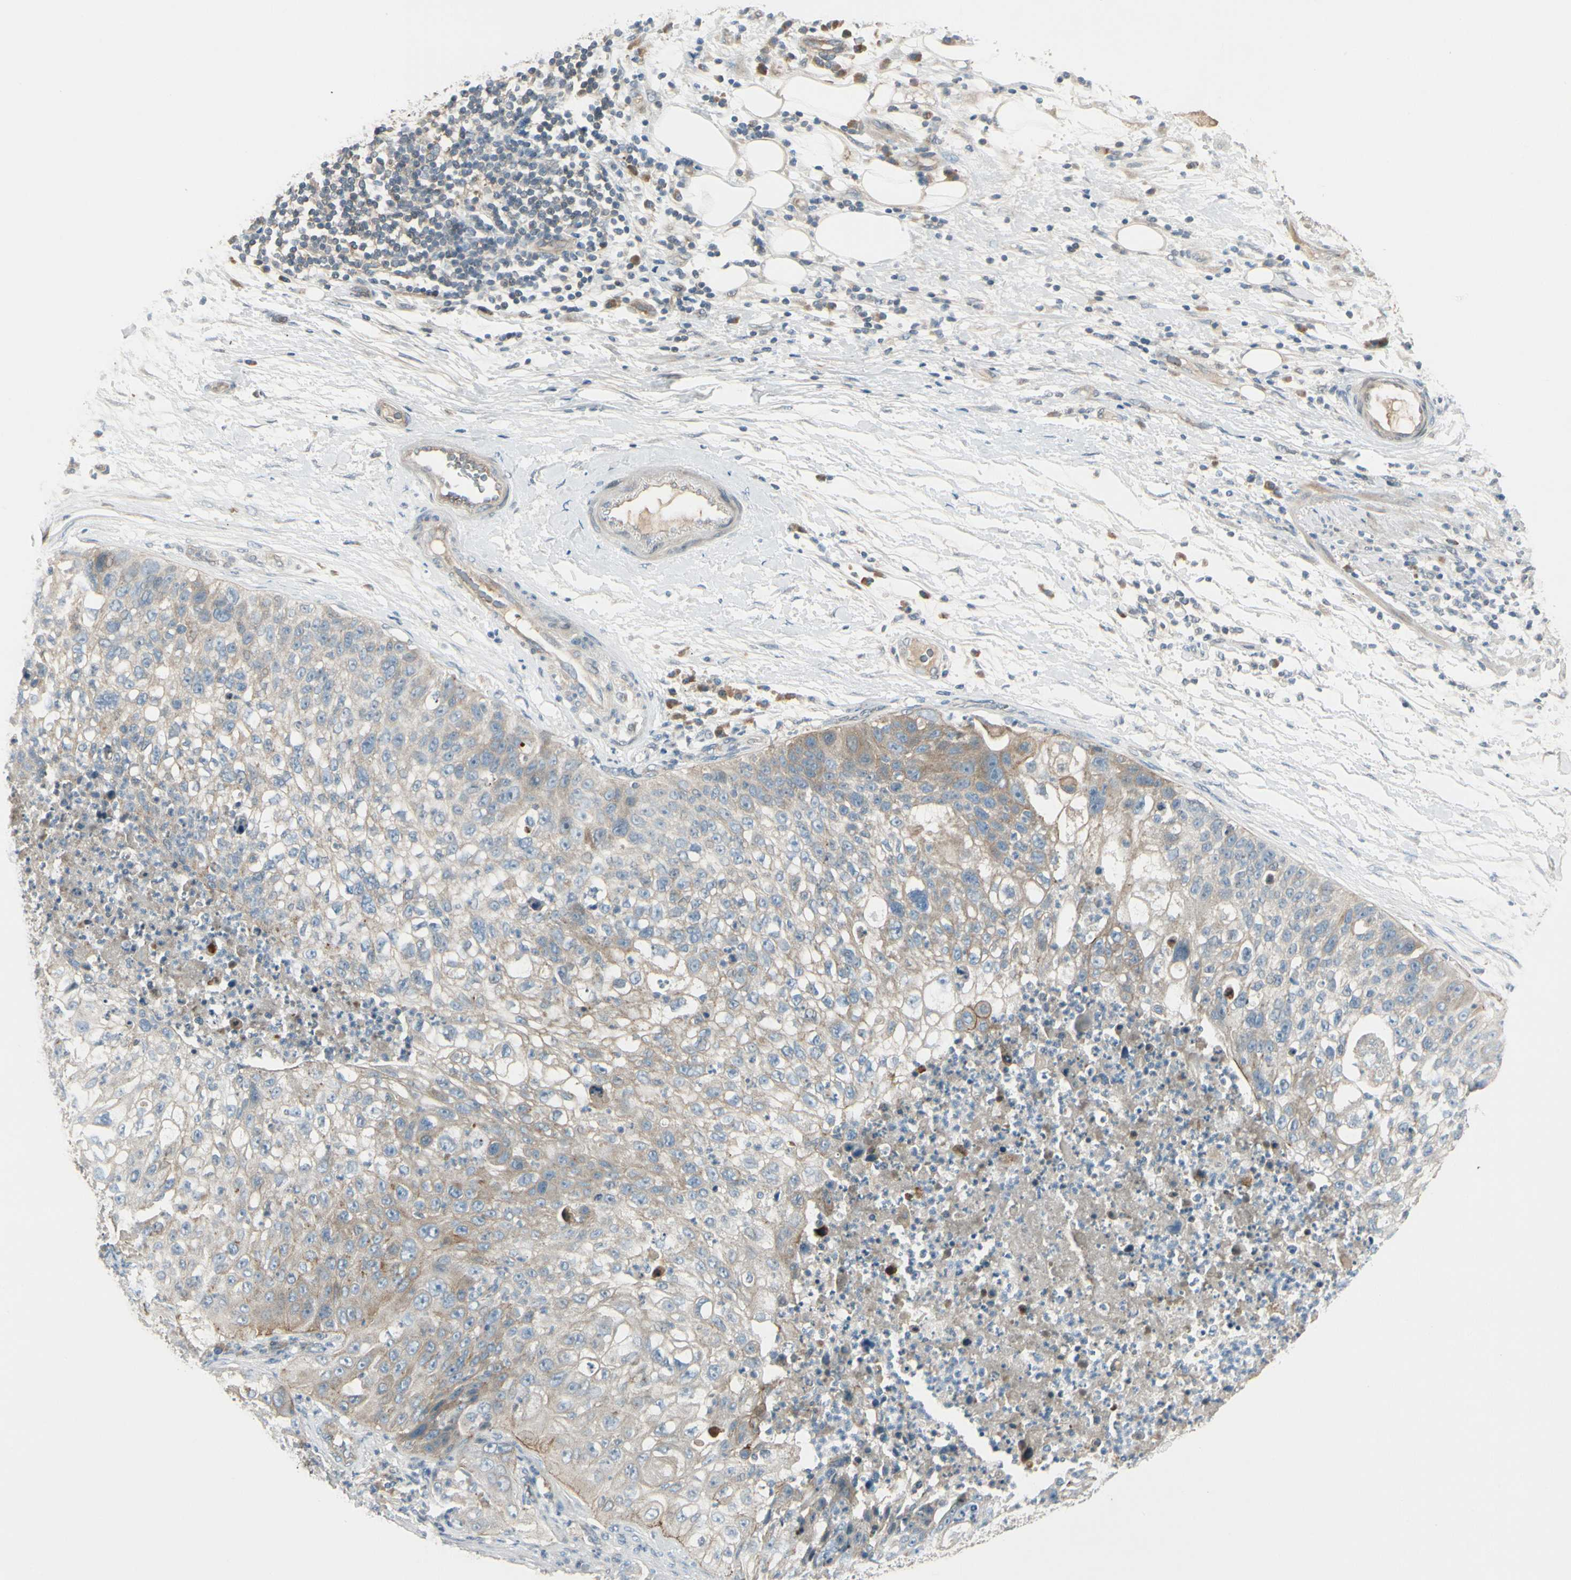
{"staining": {"intensity": "moderate", "quantity": "25%-75%", "location": "cytoplasmic/membranous"}, "tissue": "lung cancer", "cell_type": "Tumor cells", "image_type": "cancer", "snomed": [{"axis": "morphology", "description": "Inflammation, NOS"}, {"axis": "morphology", "description": "Squamous cell carcinoma, NOS"}, {"axis": "topography", "description": "Lymph node"}, {"axis": "topography", "description": "Soft tissue"}, {"axis": "topography", "description": "Lung"}], "caption": "A micrograph showing moderate cytoplasmic/membranous expression in approximately 25%-75% of tumor cells in squamous cell carcinoma (lung), as visualized by brown immunohistochemical staining.", "gene": "PPP3CB", "patient": {"sex": "male", "age": 66}}